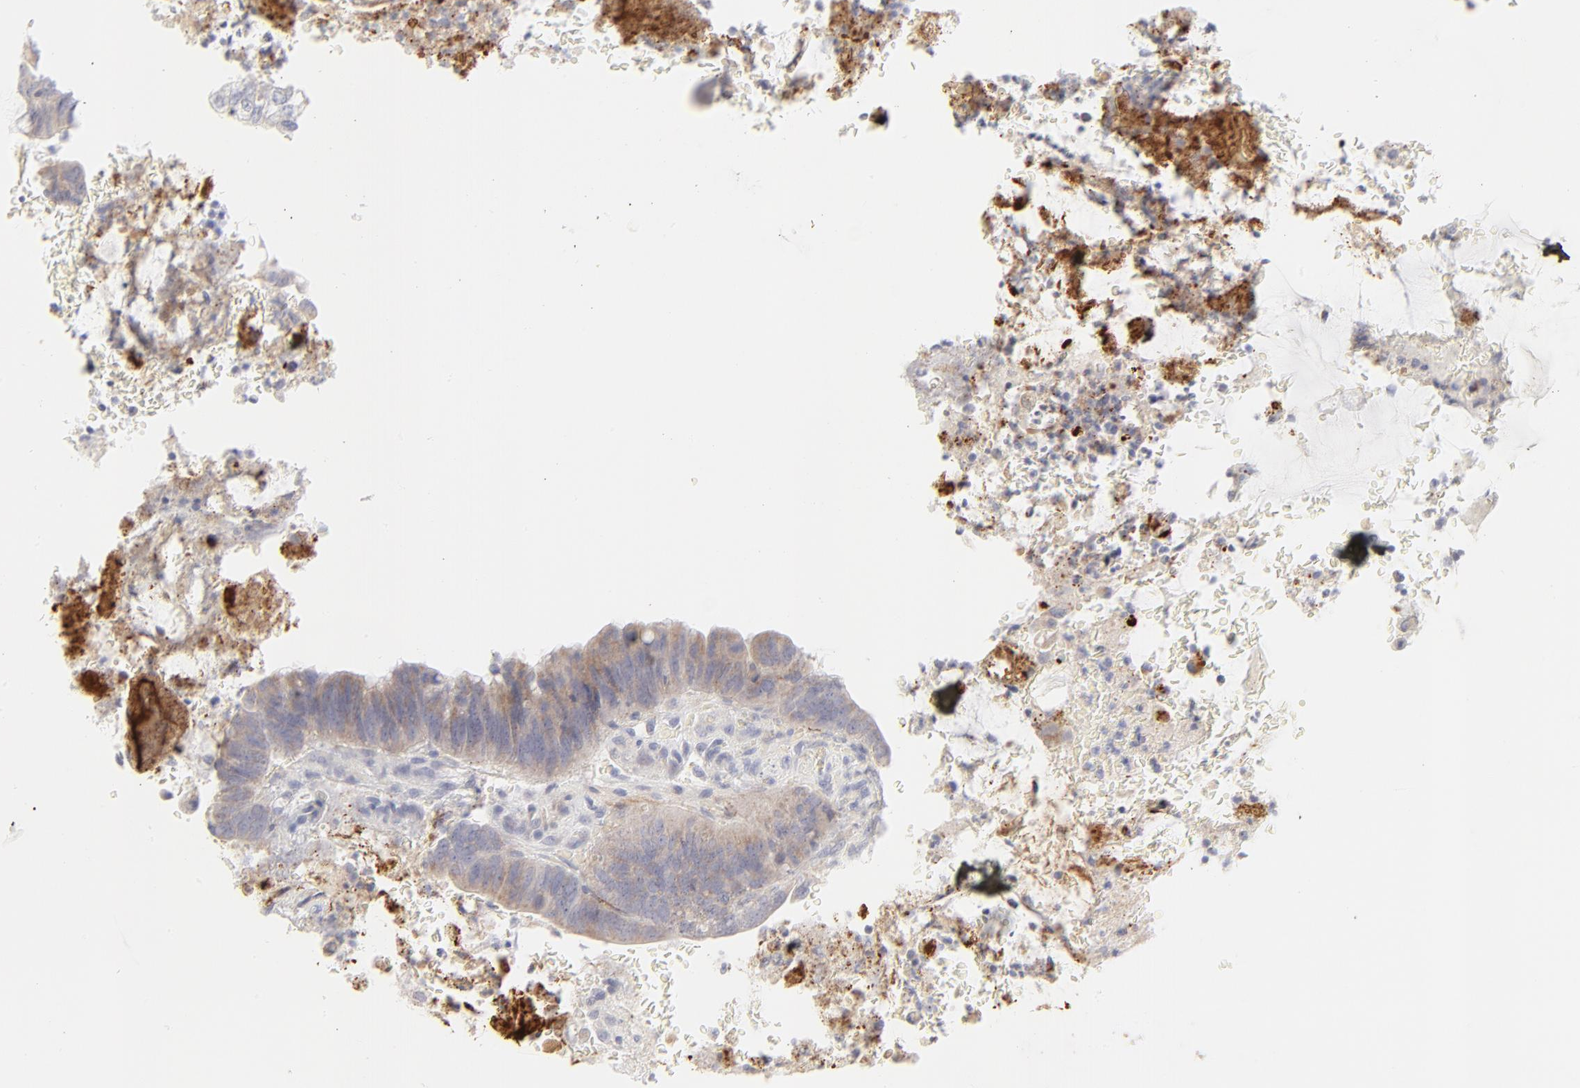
{"staining": {"intensity": "weak", "quantity": "<25%", "location": "cytoplasmic/membranous"}, "tissue": "colorectal cancer", "cell_type": "Tumor cells", "image_type": "cancer", "snomed": [{"axis": "morphology", "description": "Normal tissue, NOS"}, {"axis": "morphology", "description": "Adenocarcinoma, NOS"}, {"axis": "topography", "description": "Rectum"}], "caption": "Immunohistochemistry (IHC) of colorectal cancer (adenocarcinoma) displays no positivity in tumor cells.", "gene": "NPNT", "patient": {"sex": "male", "age": 92}}